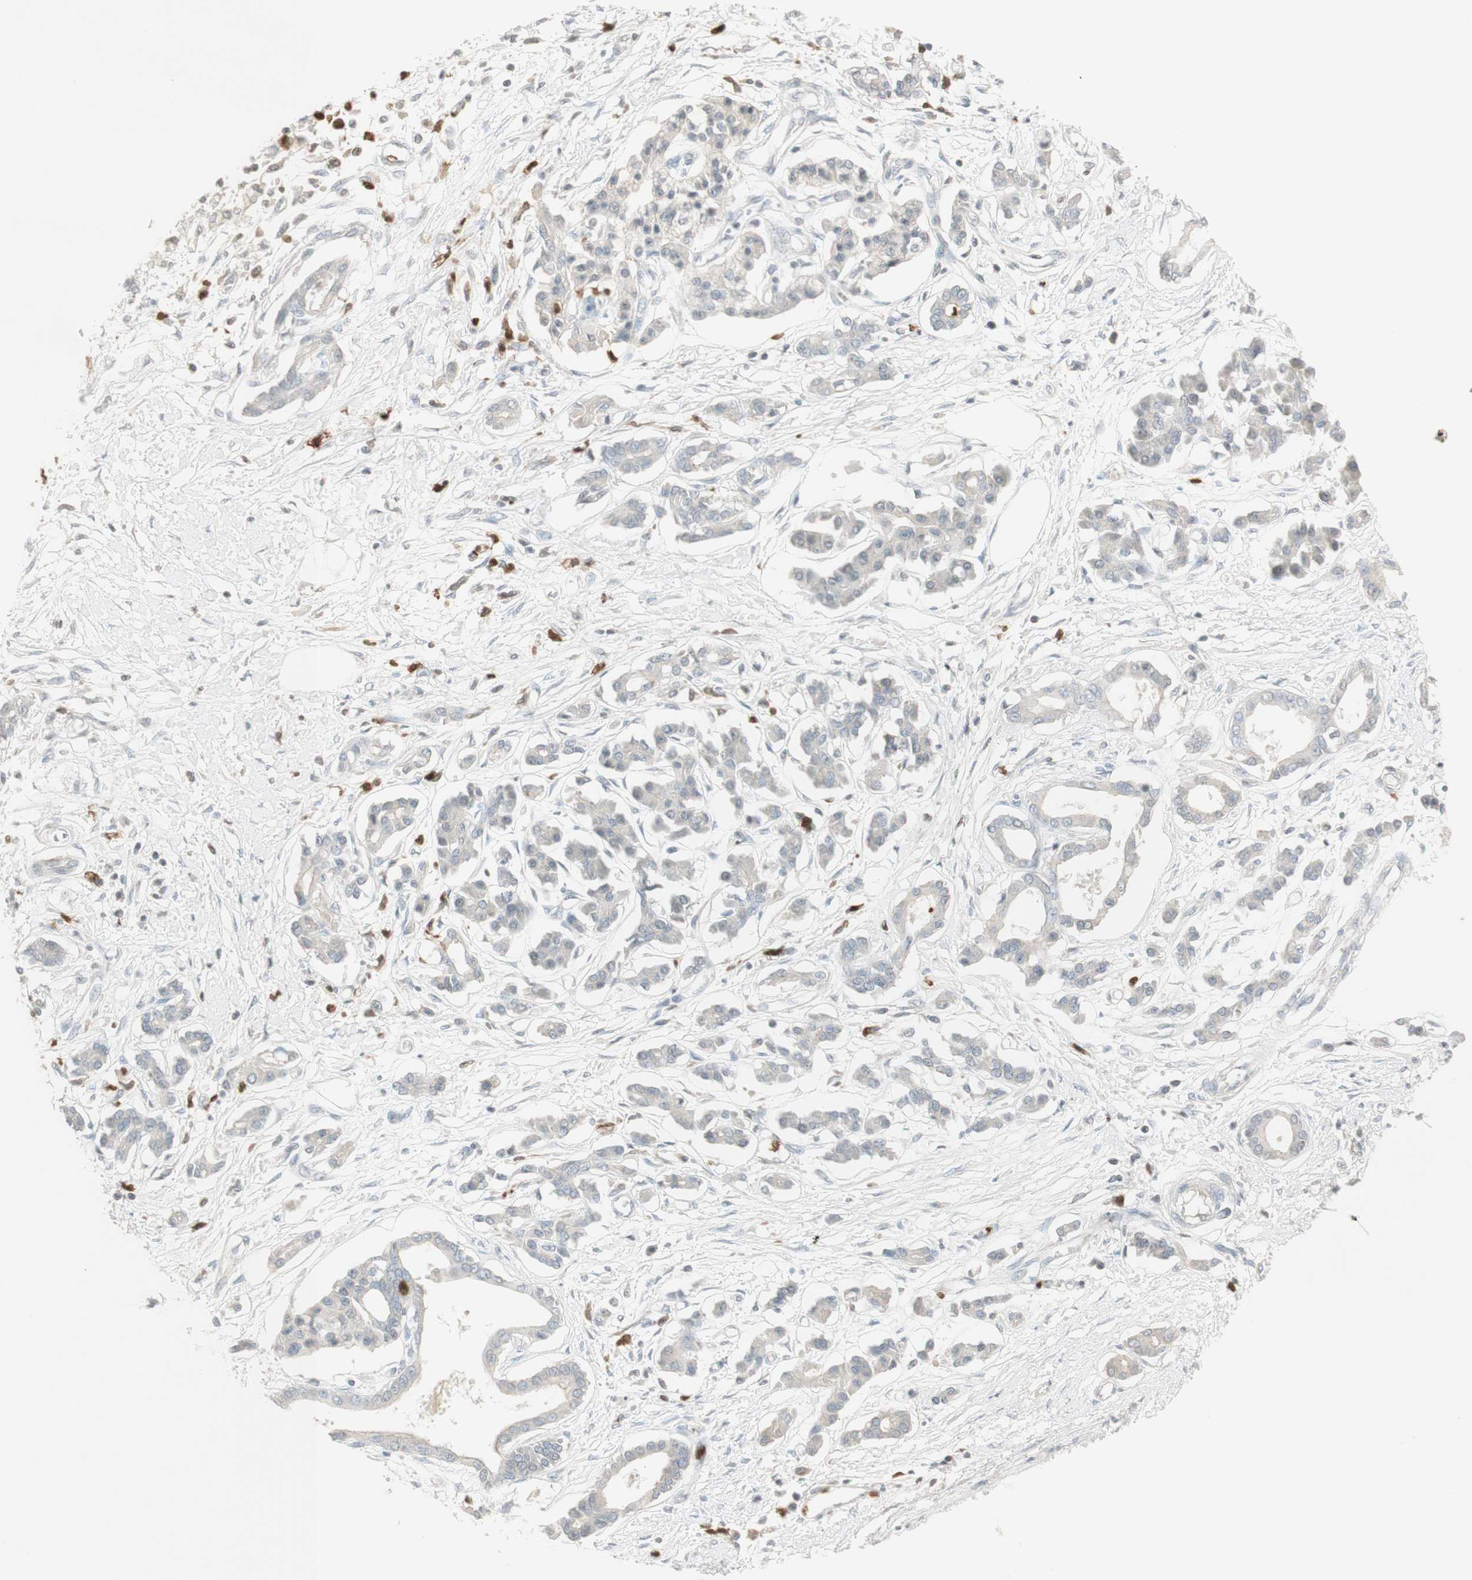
{"staining": {"intensity": "weak", "quantity": "<25%", "location": "cytoplasmic/membranous"}, "tissue": "pancreatic cancer", "cell_type": "Tumor cells", "image_type": "cancer", "snomed": [{"axis": "morphology", "description": "Adenocarcinoma, NOS"}, {"axis": "topography", "description": "Pancreas"}], "caption": "The immunohistochemistry (IHC) image has no significant positivity in tumor cells of adenocarcinoma (pancreatic) tissue.", "gene": "NID1", "patient": {"sex": "male", "age": 56}}